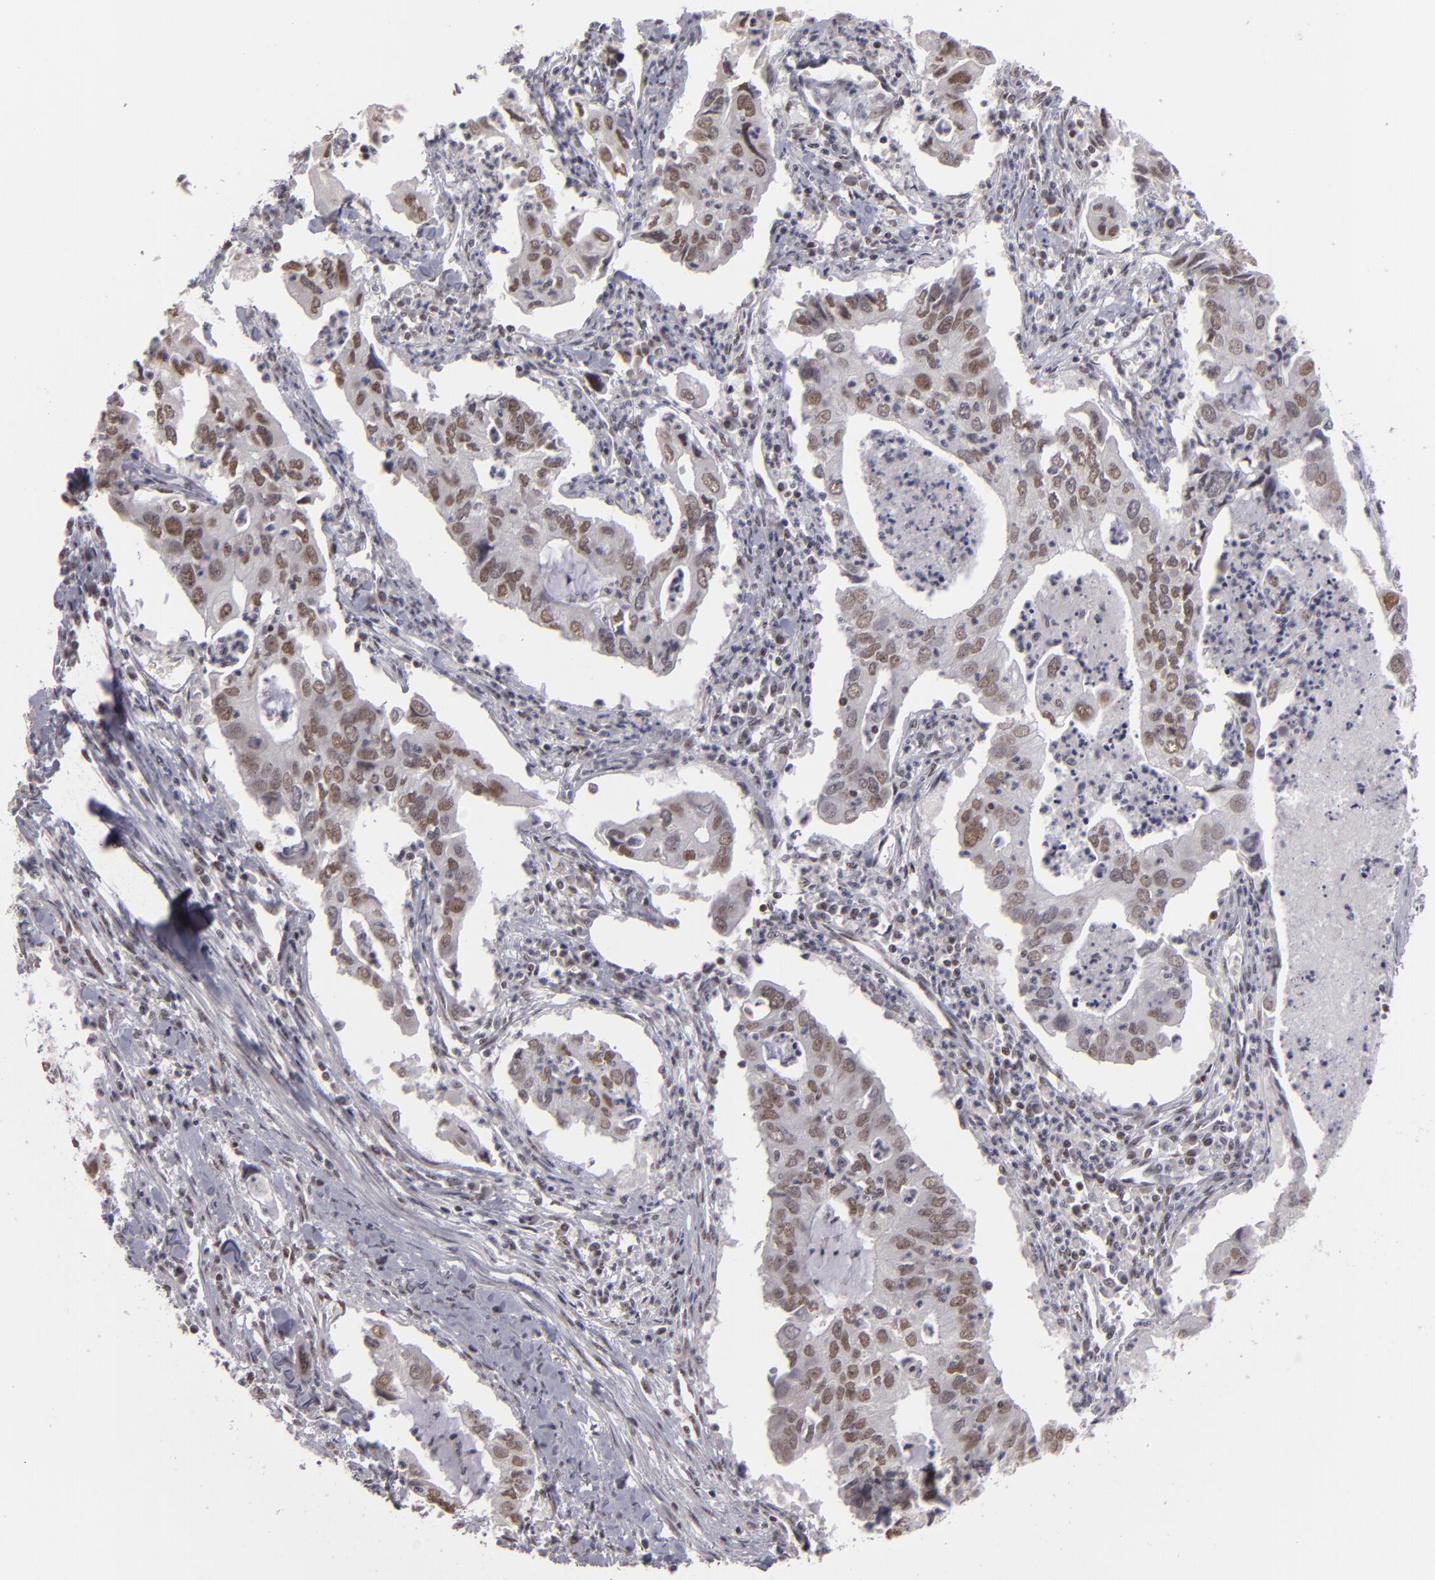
{"staining": {"intensity": "moderate", "quantity": ">75%", "location": "nuclear"}, "tissue": "lung cancer", "cell_type": "Tumor cells", "image_type": "cancer", "snomed": [{"axis": "morphology", "description": "Adenocarcinoma, NOS"}, {"axis": "topography", "description": "Lung"}], "caption": "Protein analysis of lung cancer tissue shows moderate nuclear expression in approximately >75% of tumor cells.", "gene": "DAXX", "patient": {"sex": "male", "age": 48}}